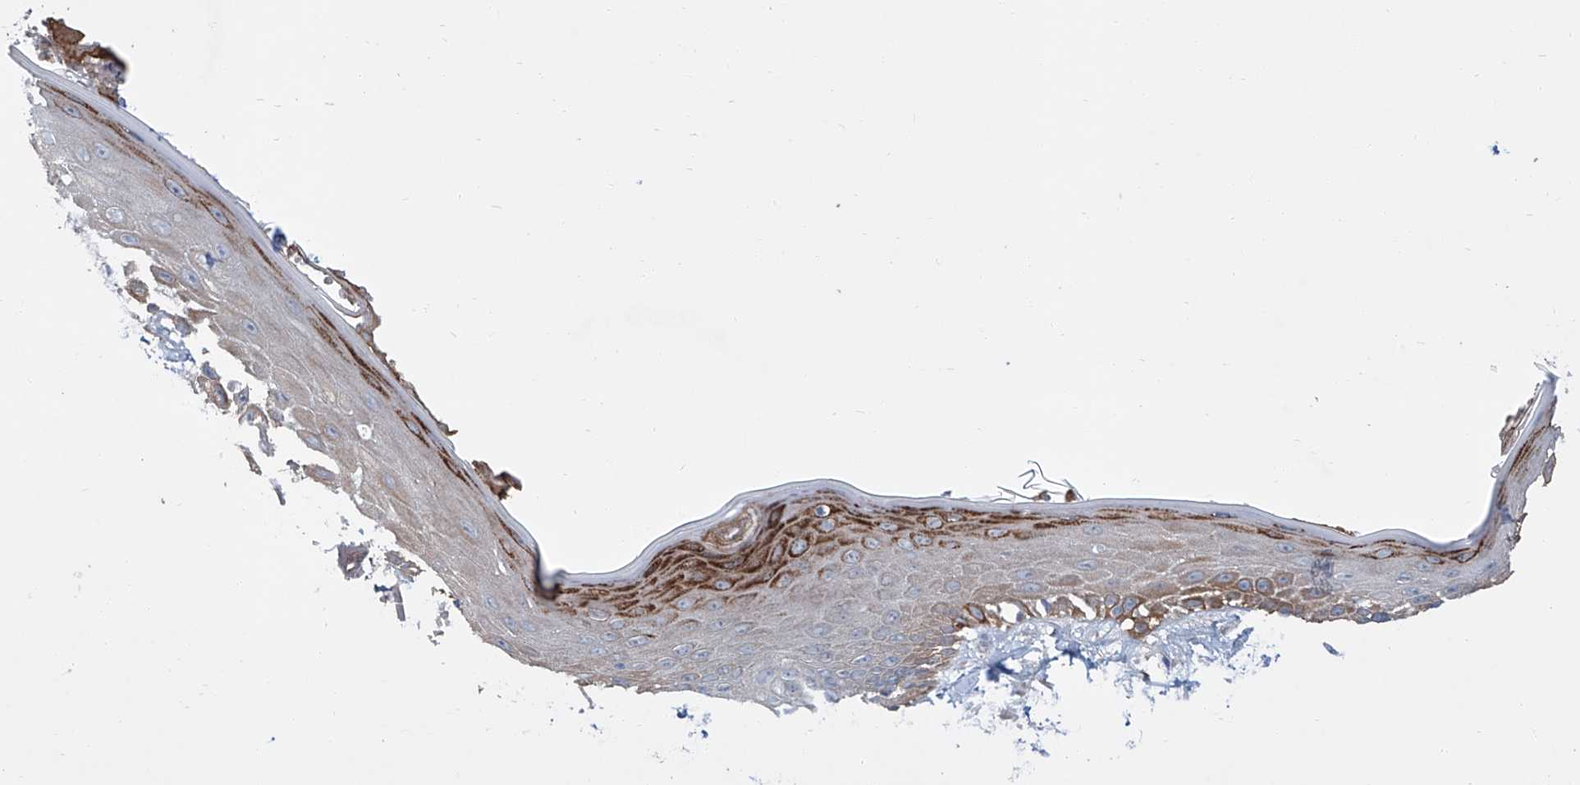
{"staining": {"intensity": "negative", "quantity": "none", "location": "none"}, "tissue": "skin", "cell_type": "Fibroblasts", "image_type": "normal", "snomed": [{"axis": "morphology", "description": "Normal tissue, NOS"}, {"axis": "topography", "description": "Skin"}, {"axis": "topography", "description": "Skeletal muscle"}], "caption": "A high-resolution histopathology image shows IHC staining of benign skin, which reveals no significant positivity in fibroblasts. (Brightfield microscopy of DAB (3,3'-diaminobenzidine) IHC at high magnification).", "gene": "SIX4", "patient": {"sex": "male", "age": 83}}